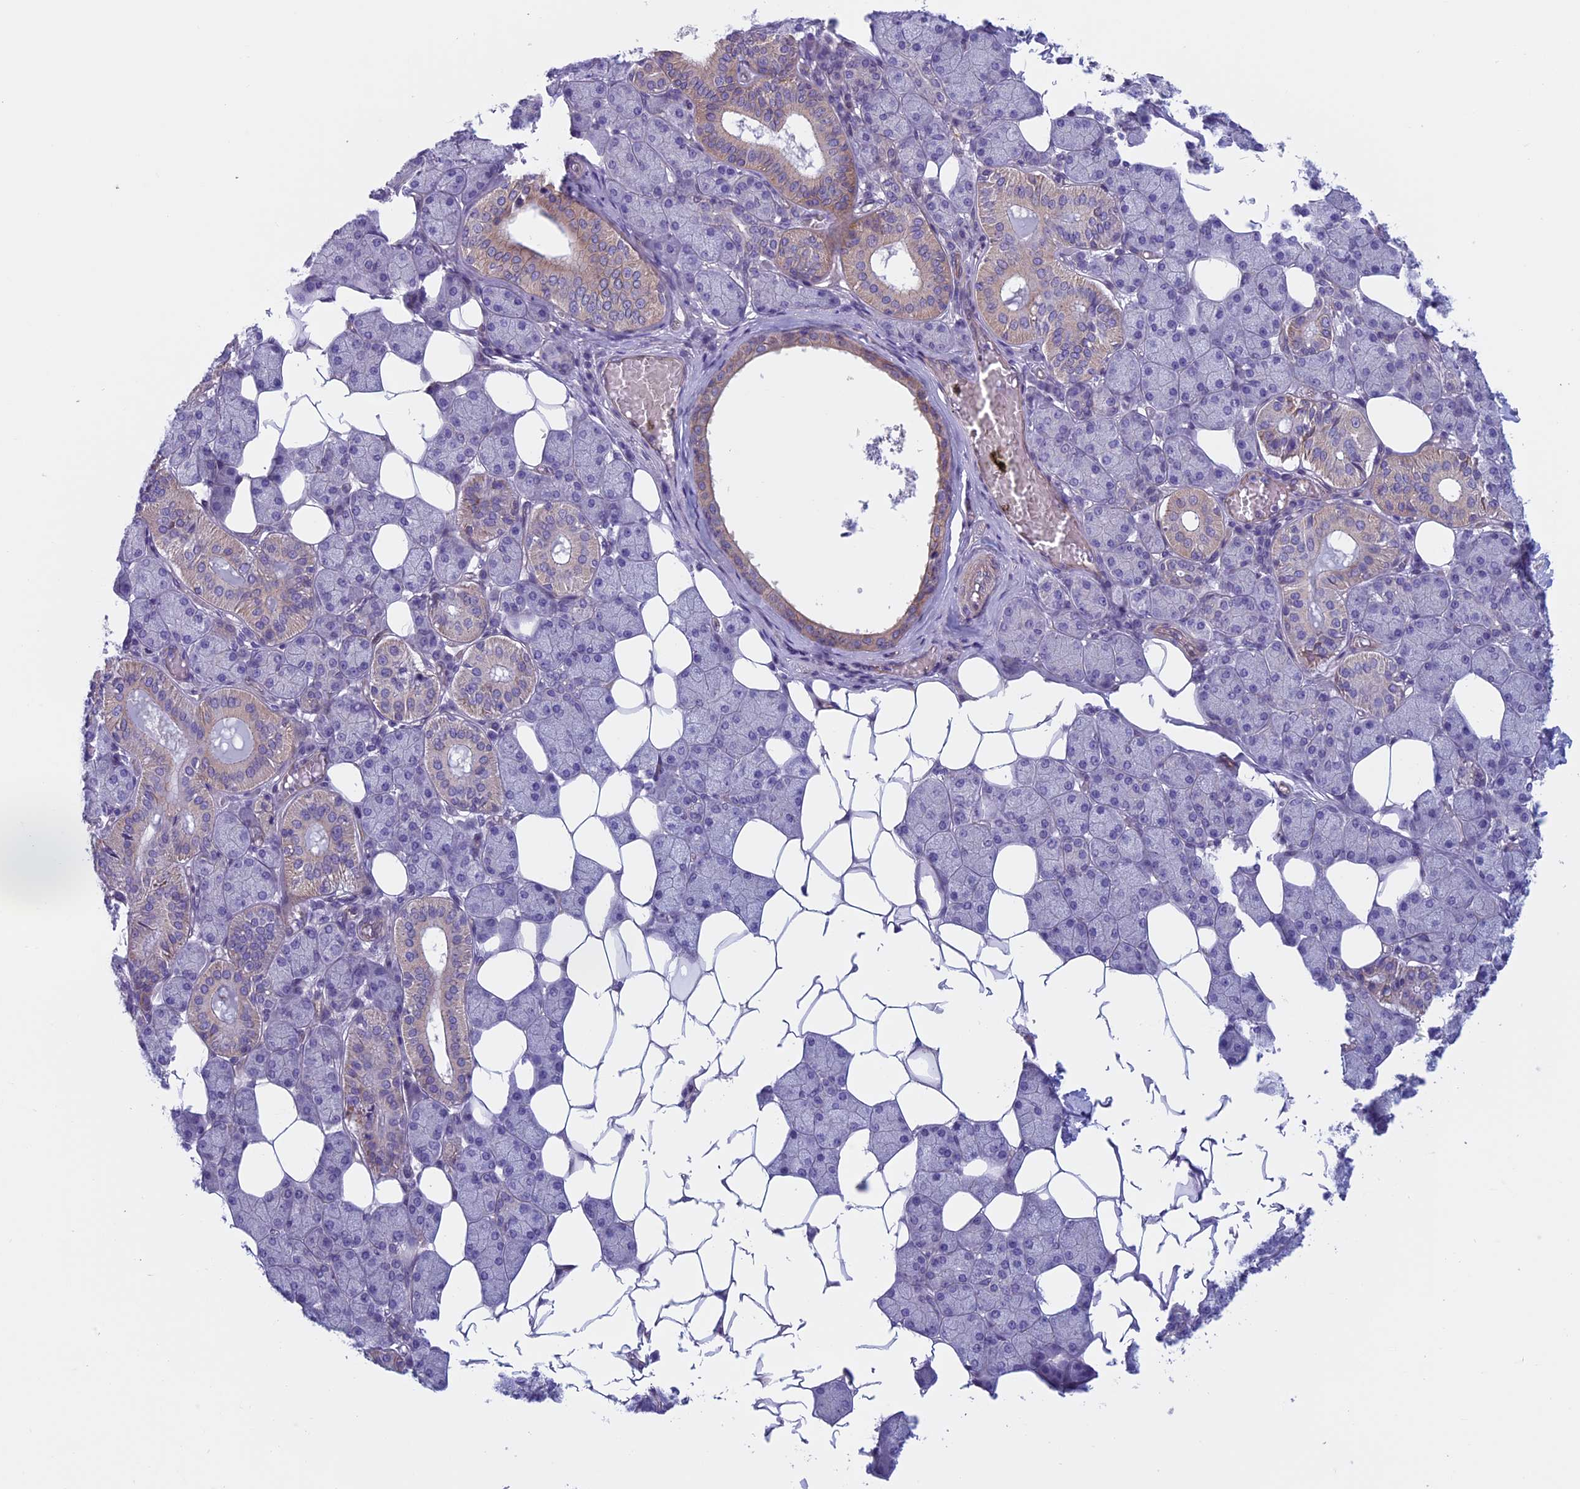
{"staining": {"intensity": "moderate", "quantity": "<25%", "location": "cytoplasmic/membranous"}, "tissue": "salivary gland", "cell_type": "Glandular cells", "image_type": "normal", "snomed": [{"axis": "morphology", "description": "Normal tissue, NOS"}, {"axis": "topography", "description": "Salivary gland"}], "caption": "Immunohistochemistry image of benign salivary gland: human salivary gland stained using immunohistochemistry (IHC) shows low levels of moderate protein expression localized specifically in the cytoplasmic/membranous of glandular cells, appearing as a cytoplasmic/membranous brown color.", "gene": "CNOT6L", "patient": {"sex": "female", "age": 33}}